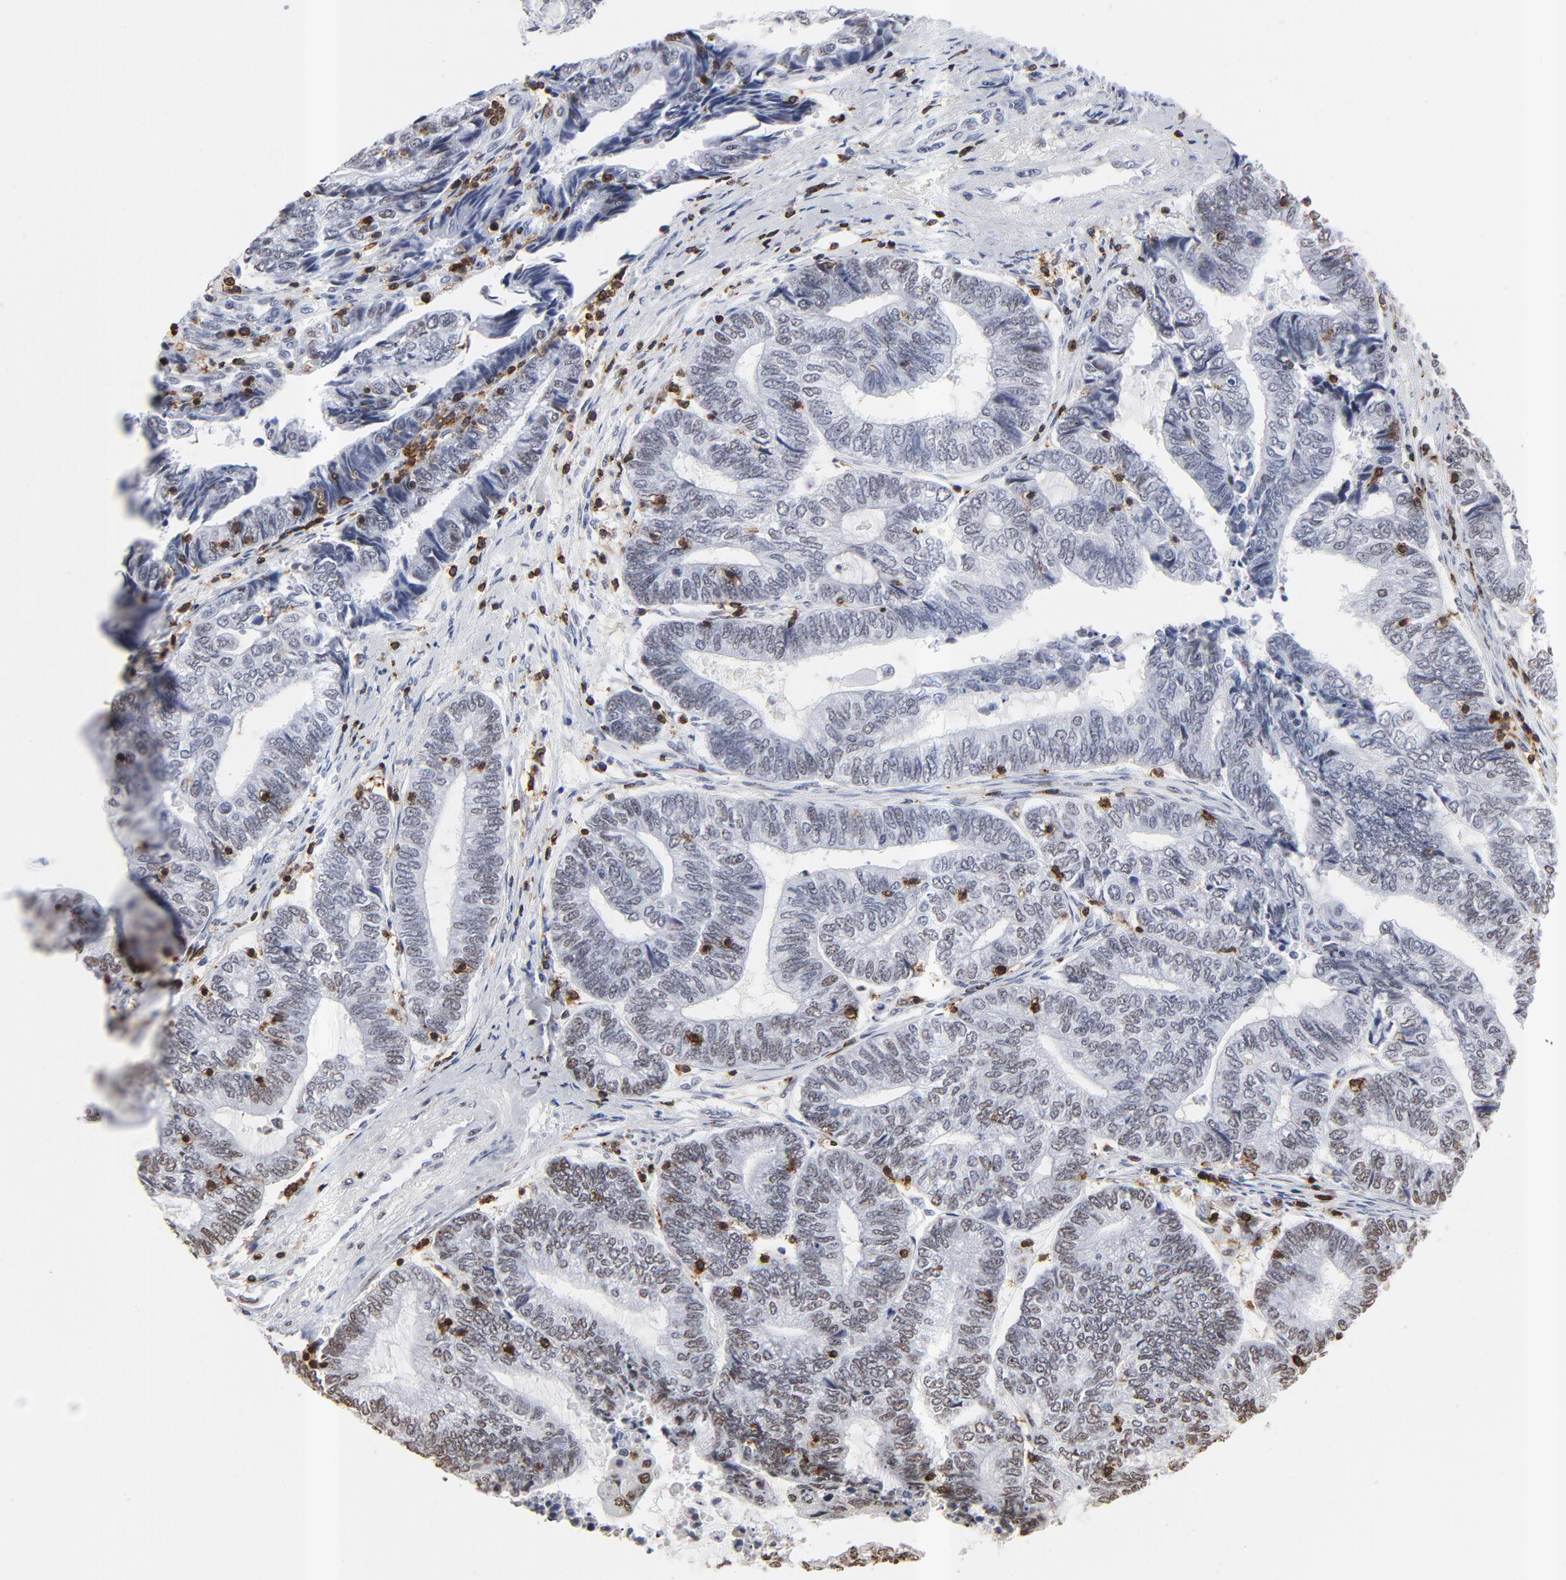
{"staining": {"intensity": "weak", "quantity": "<25%", "location": "nuclear"}, "tissue": "endometrial cancer", "cell_type": "Tumor cells", "image_type": "cancer", "snomed": [{"axis": "morphology", "description": "Adenocarcinoma, NOS"}, {"axis": "topography", "description": "Uterus"}, {"axis": "topography", "description": "Endometrium"}], "caption": "There is no significant positivity in tumor cells of endometrial cancer (adenocarcinoma).", "gene": "CD2", "patient": {"sex": "female", "age": 70}}